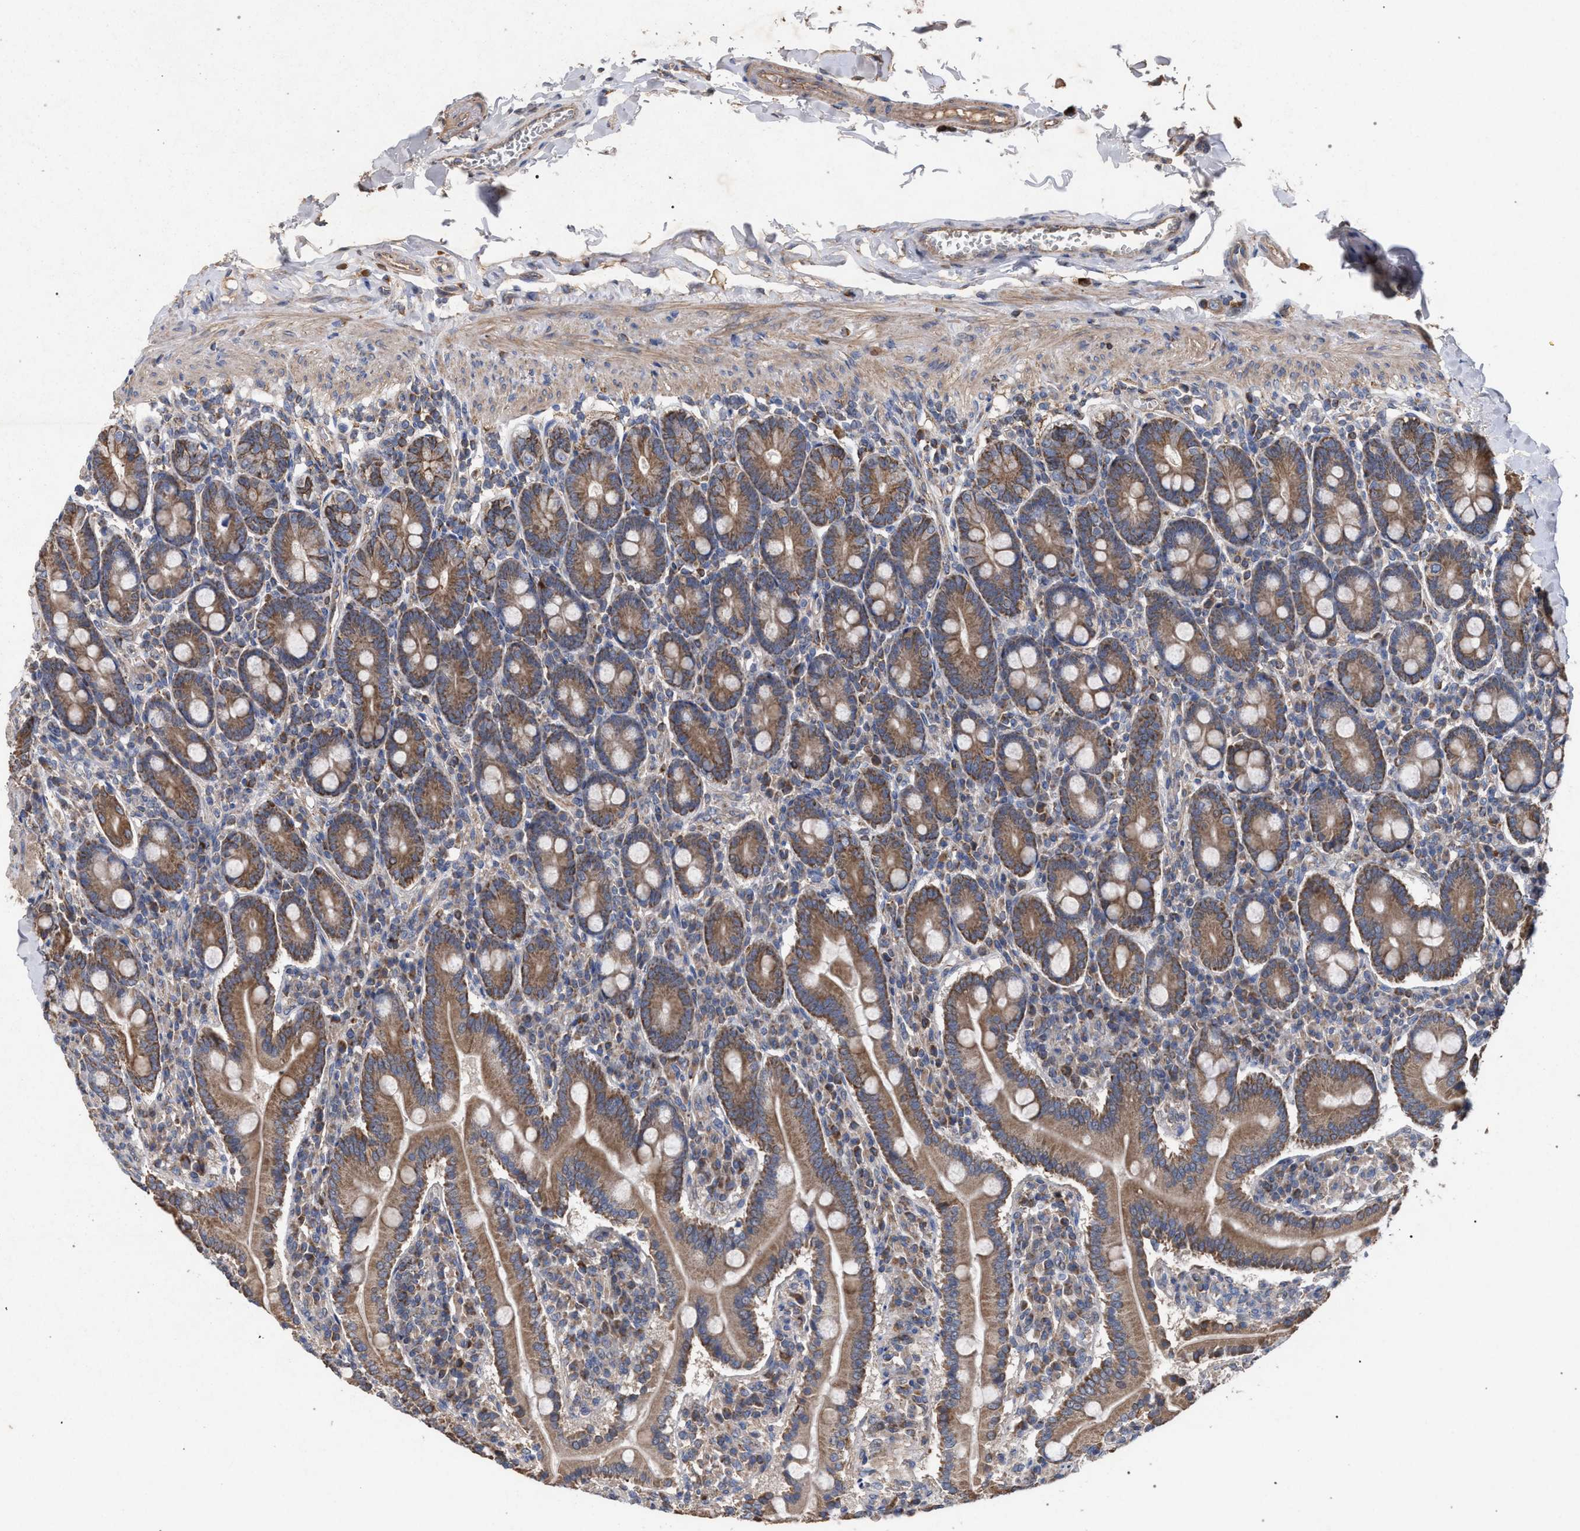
{"staining": {"intensity": "moderate", "quantity": ">75%", "location": "cytoplasmic/membranous"}, "tissue": "duodenum", "cell_type": "Glandular cells", "image_type": "normal", "snomed": [{"axis": "morphology", "description": "Normal tissue, NOS"}, {"axis": "topography", "description": "Duodenum"}], "caption": "This is a micrograph of IHC staining of unremarkable duodenum, which shows moderate staining in the cytoplasmic/membranous of glandular cells.", "gene": "BCL2L12", "patient": {"sex": "male", "age": 50}}